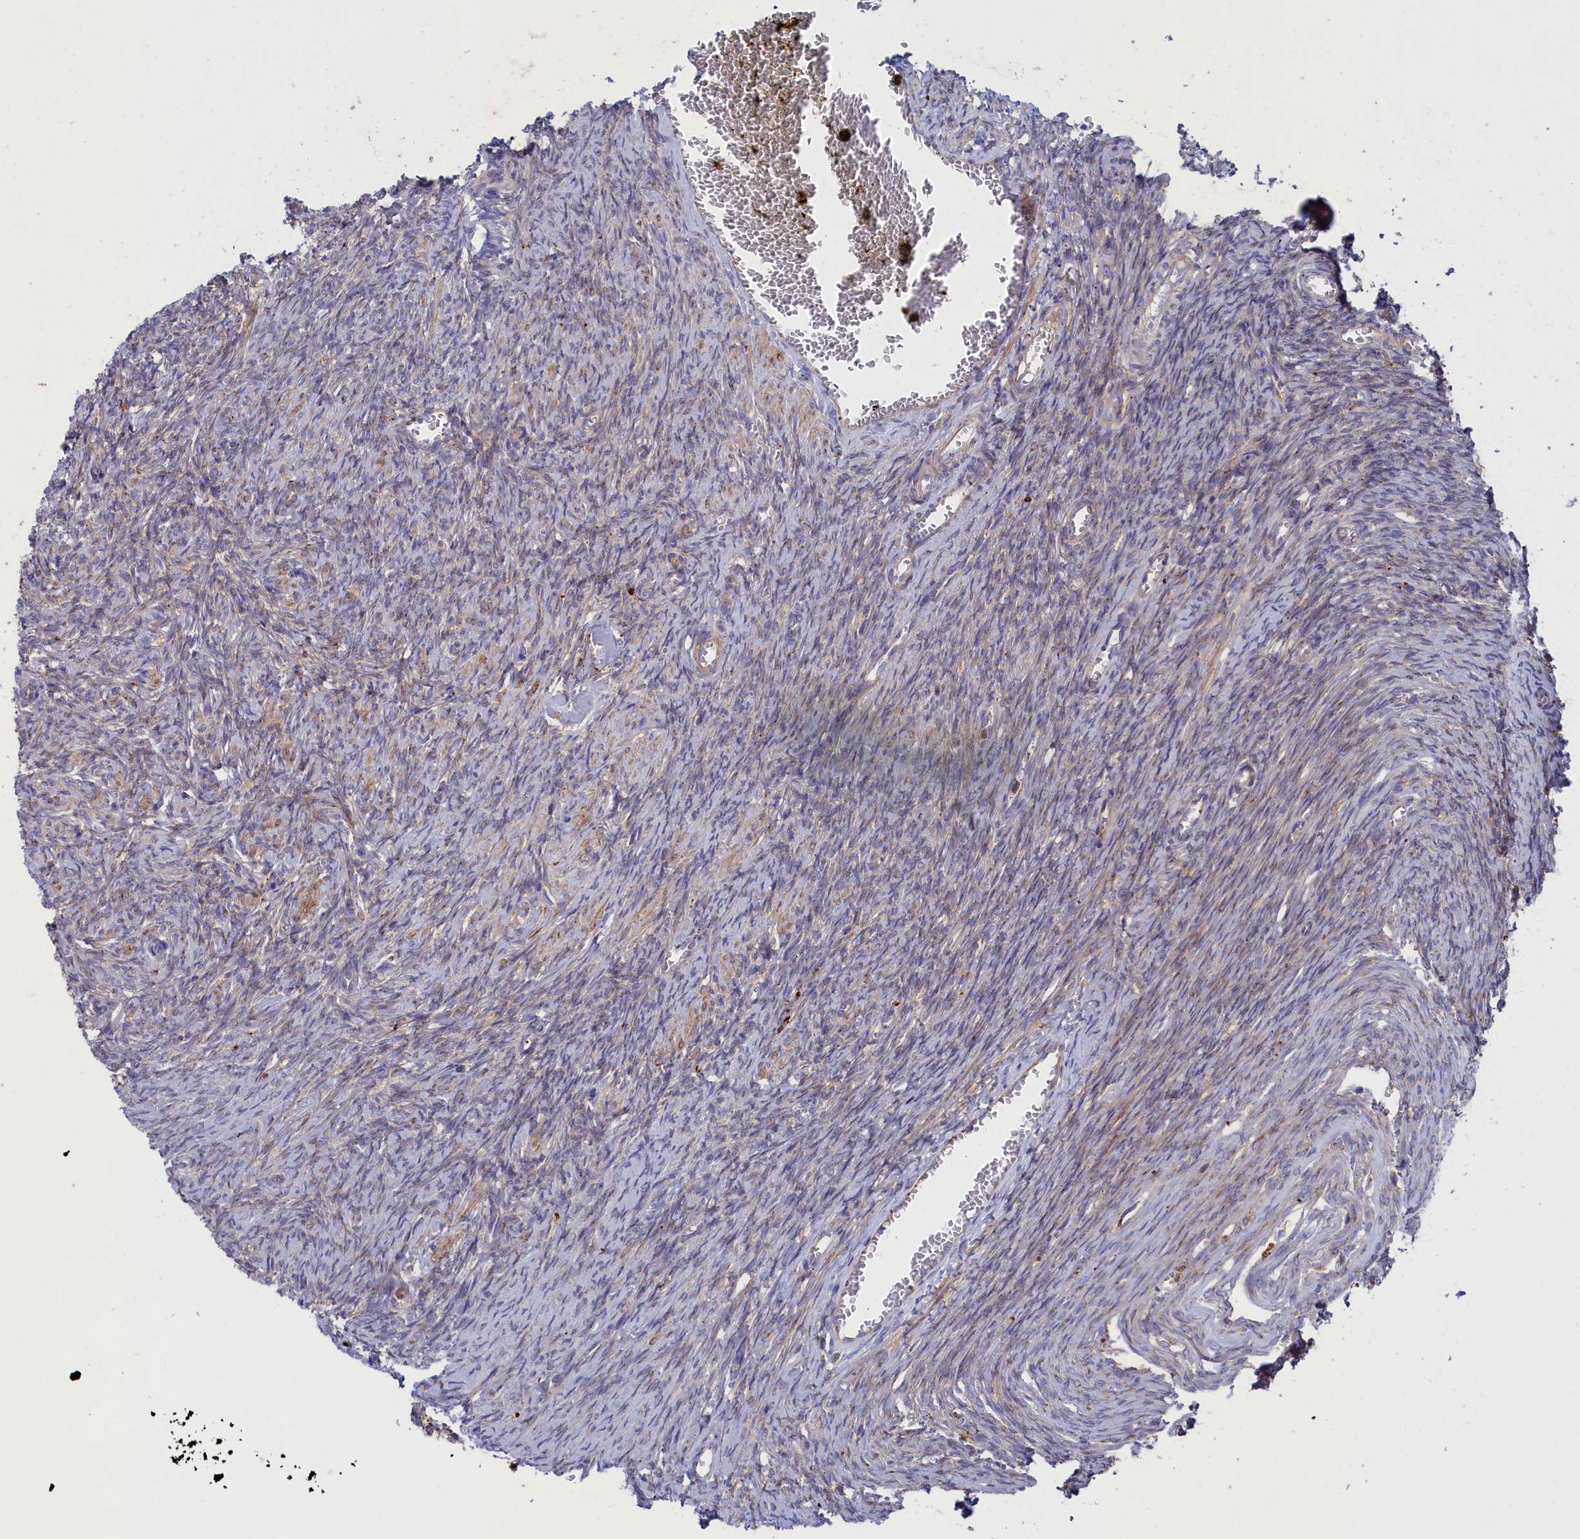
{"staining": {"intensity": "negative", "quantity": "none", "location": "none"}, "tissue": "ovary", "cell_type": "Ovarian stroma cells", "image_type": "normal", "snomed": [{"axis": "morphology", "description": "Normal tissue, NOS"}, {"axis": "topography", "description": "Ovary"}], "caption": "The micrograph shows no significant positivity in ovarian stroma cells of ovary.", "gene": "SCAMP4", "patient": {"sex": "female", "age": 44}}